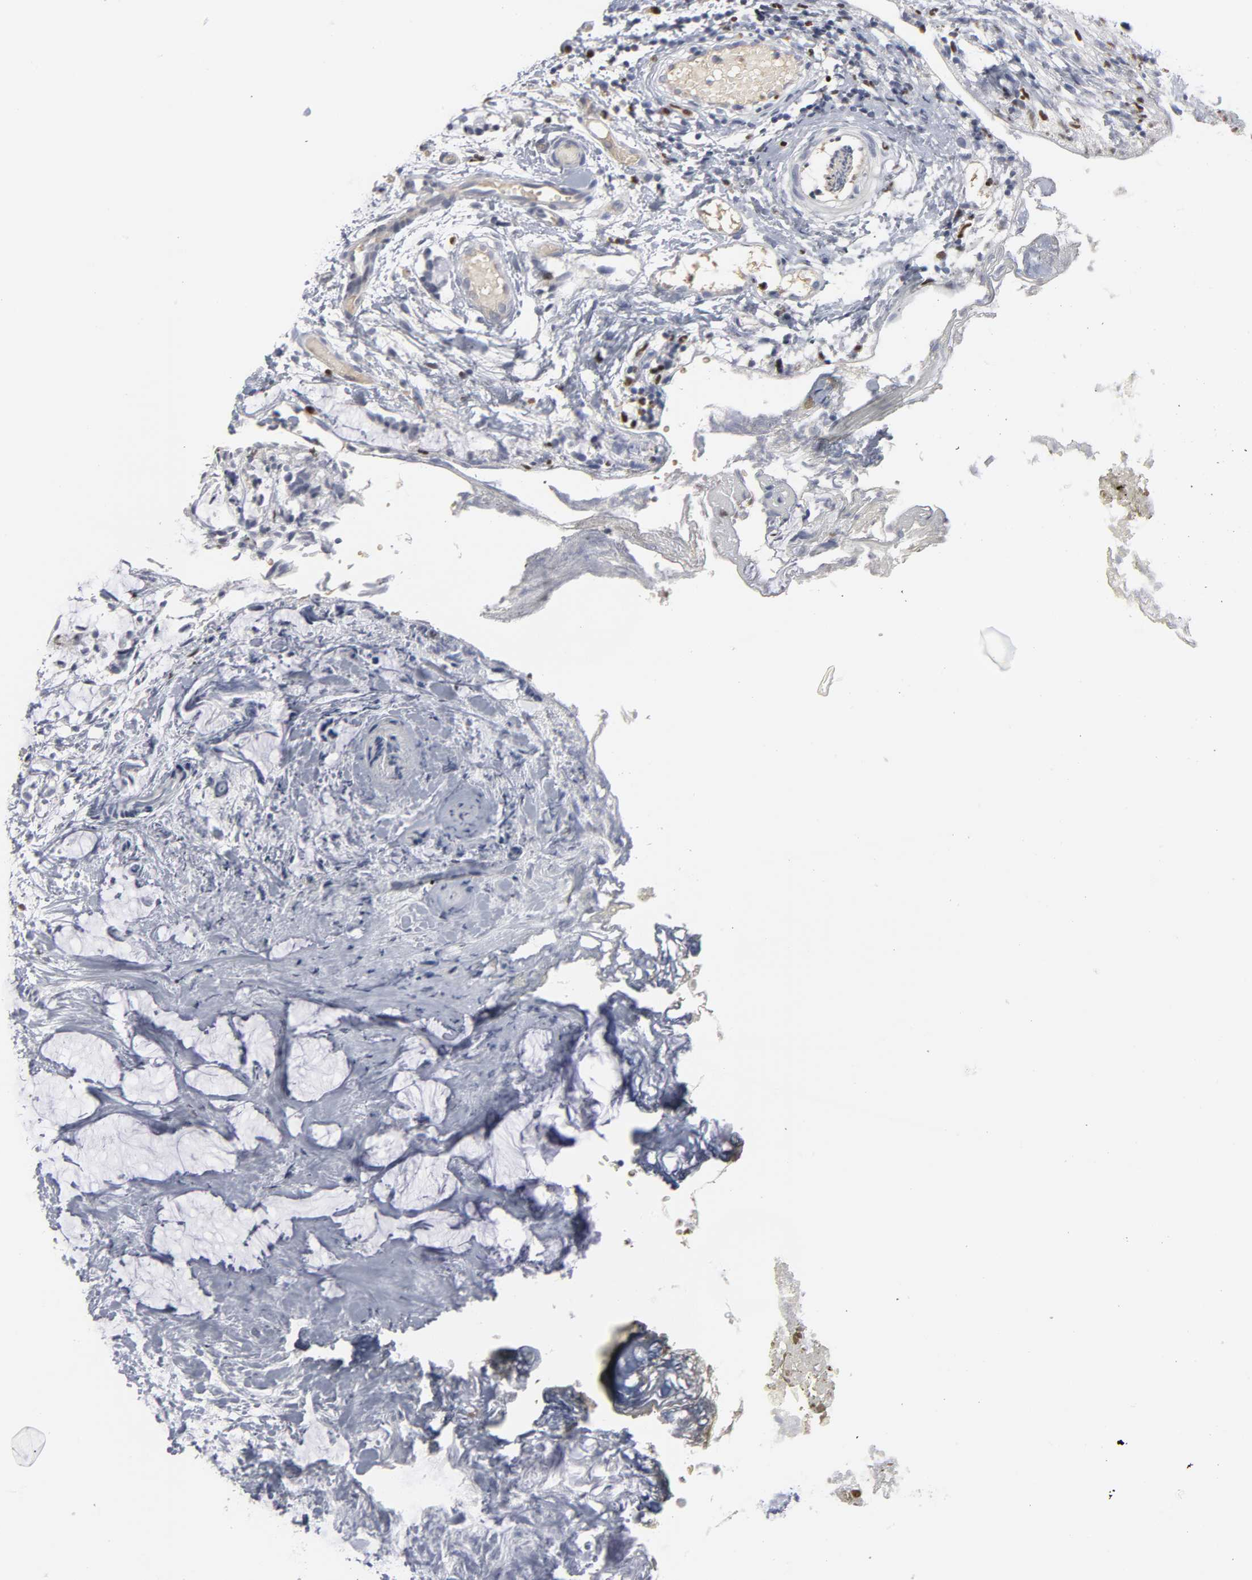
{"staining": {"intensity": "negative", "quantity": "none", "location": "none"}, "tissue": "colorectal cancer", "cell_type": "Tumor cells", "image_type": "cancer", "snomed": [{"axis": "morphology", "description": "Adenocarcinoma, NOS"}, {"axis": "topography", "description": "Colon"}], "caption": "Immunohistochemistry (IHC) of human colorectal cancer shows no positivity in tumor cells.", "gene": "SPI1", "patient": {"sex": "male", "age": 14}}